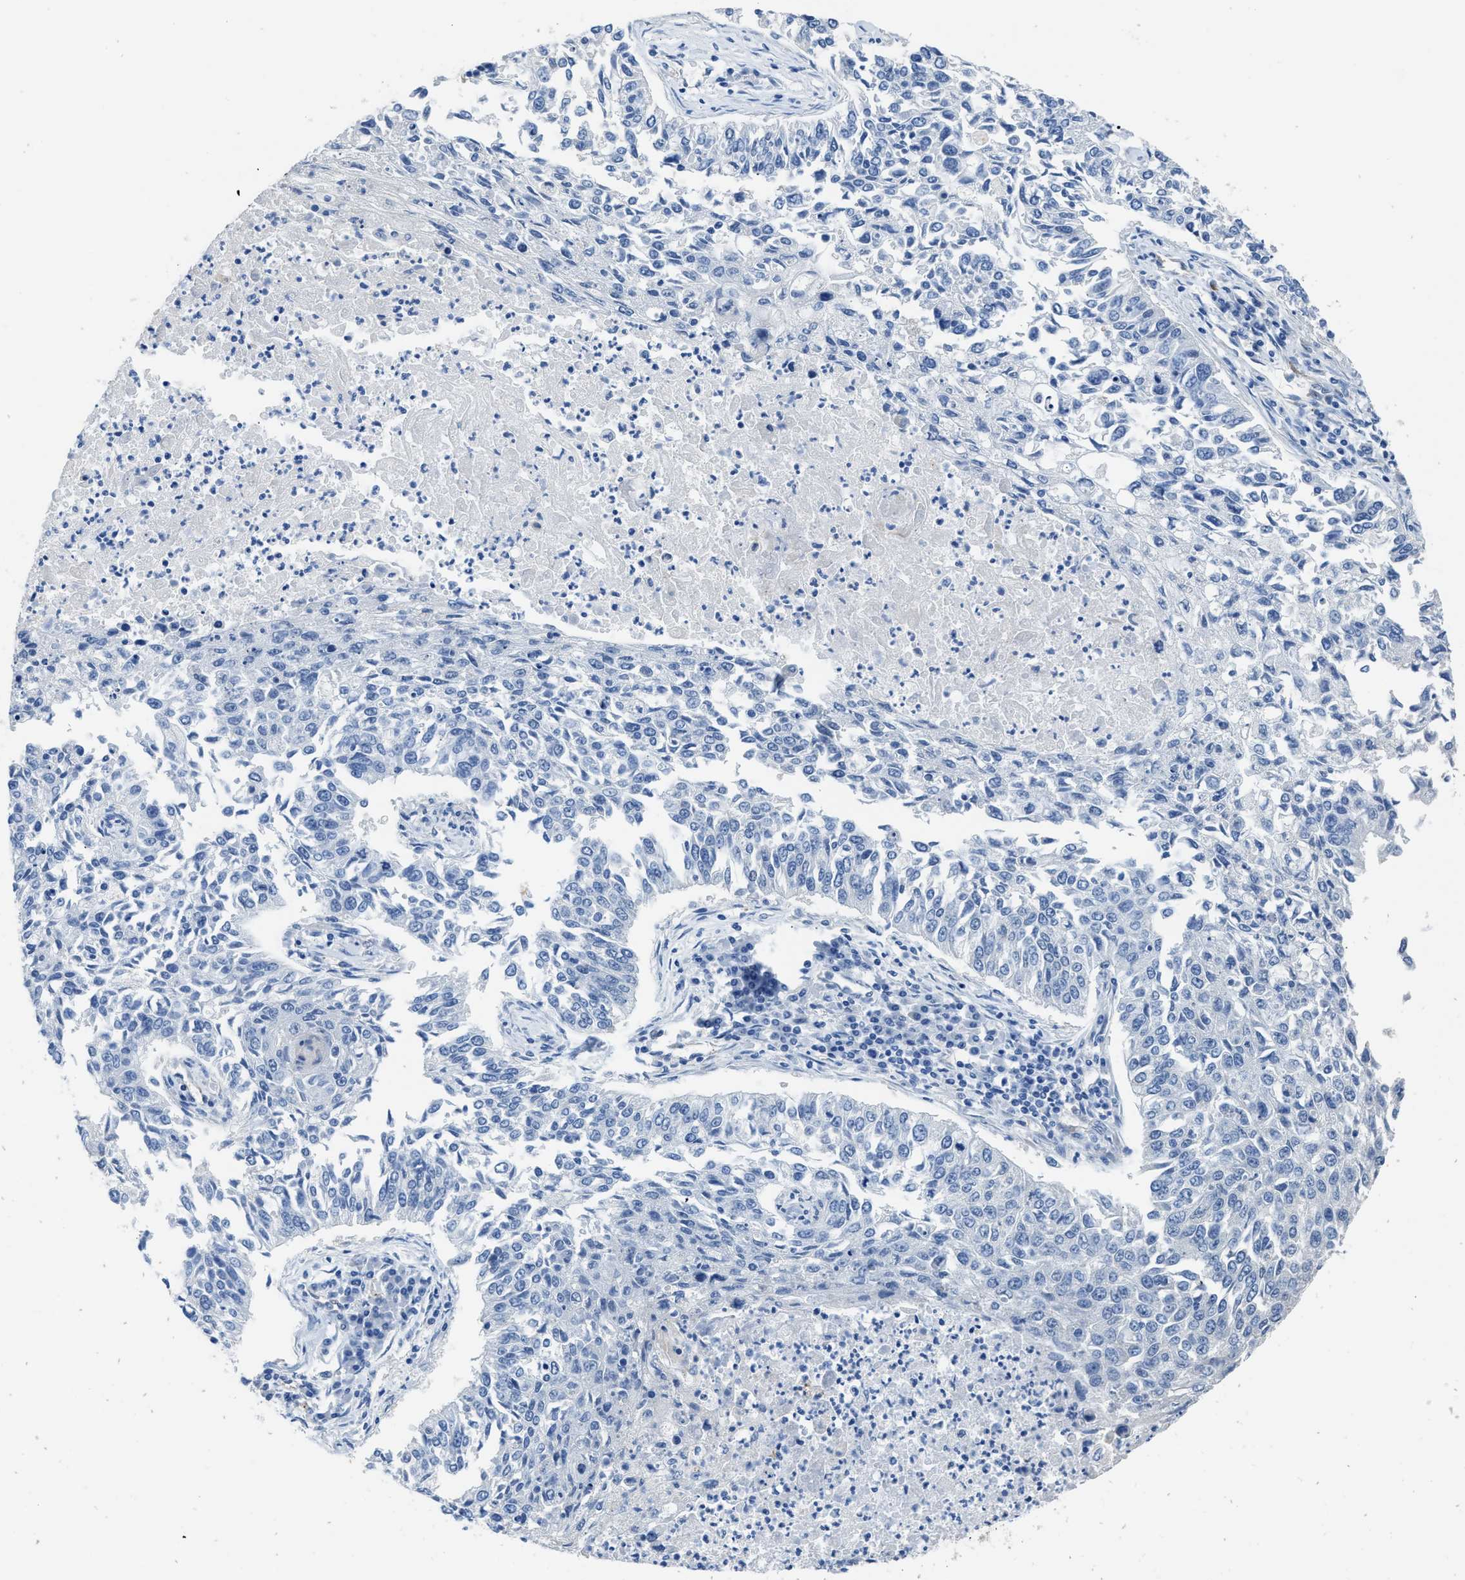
{"staining": {"intensity": "negative", "quantity": "none", "location": "none"}, "tissue": "lung cancer", "cell_type": "Tumor cells", "image_type": "cancer", "snomed": [{"axis": "morphology", "description": "Normal tissue, NOS"}, {"axis": "morphology", "description": "Squamous cell carcinoma, NOS"}, {"axis": "topography", "description": "Cartilage tissue"}, {"axis": "topography", "description": "Bronchus"}, {"axis": "topography", "description": "Lung"}], "caption": "Immunohistochemistry histopathology image of human lung cancer (squamous cell carcinoma) stained for a protein (brown), which reveals no staining in tumor cells.", "gene": "ZSWIM5", "patient": {"sex": "female", "age": 49}}